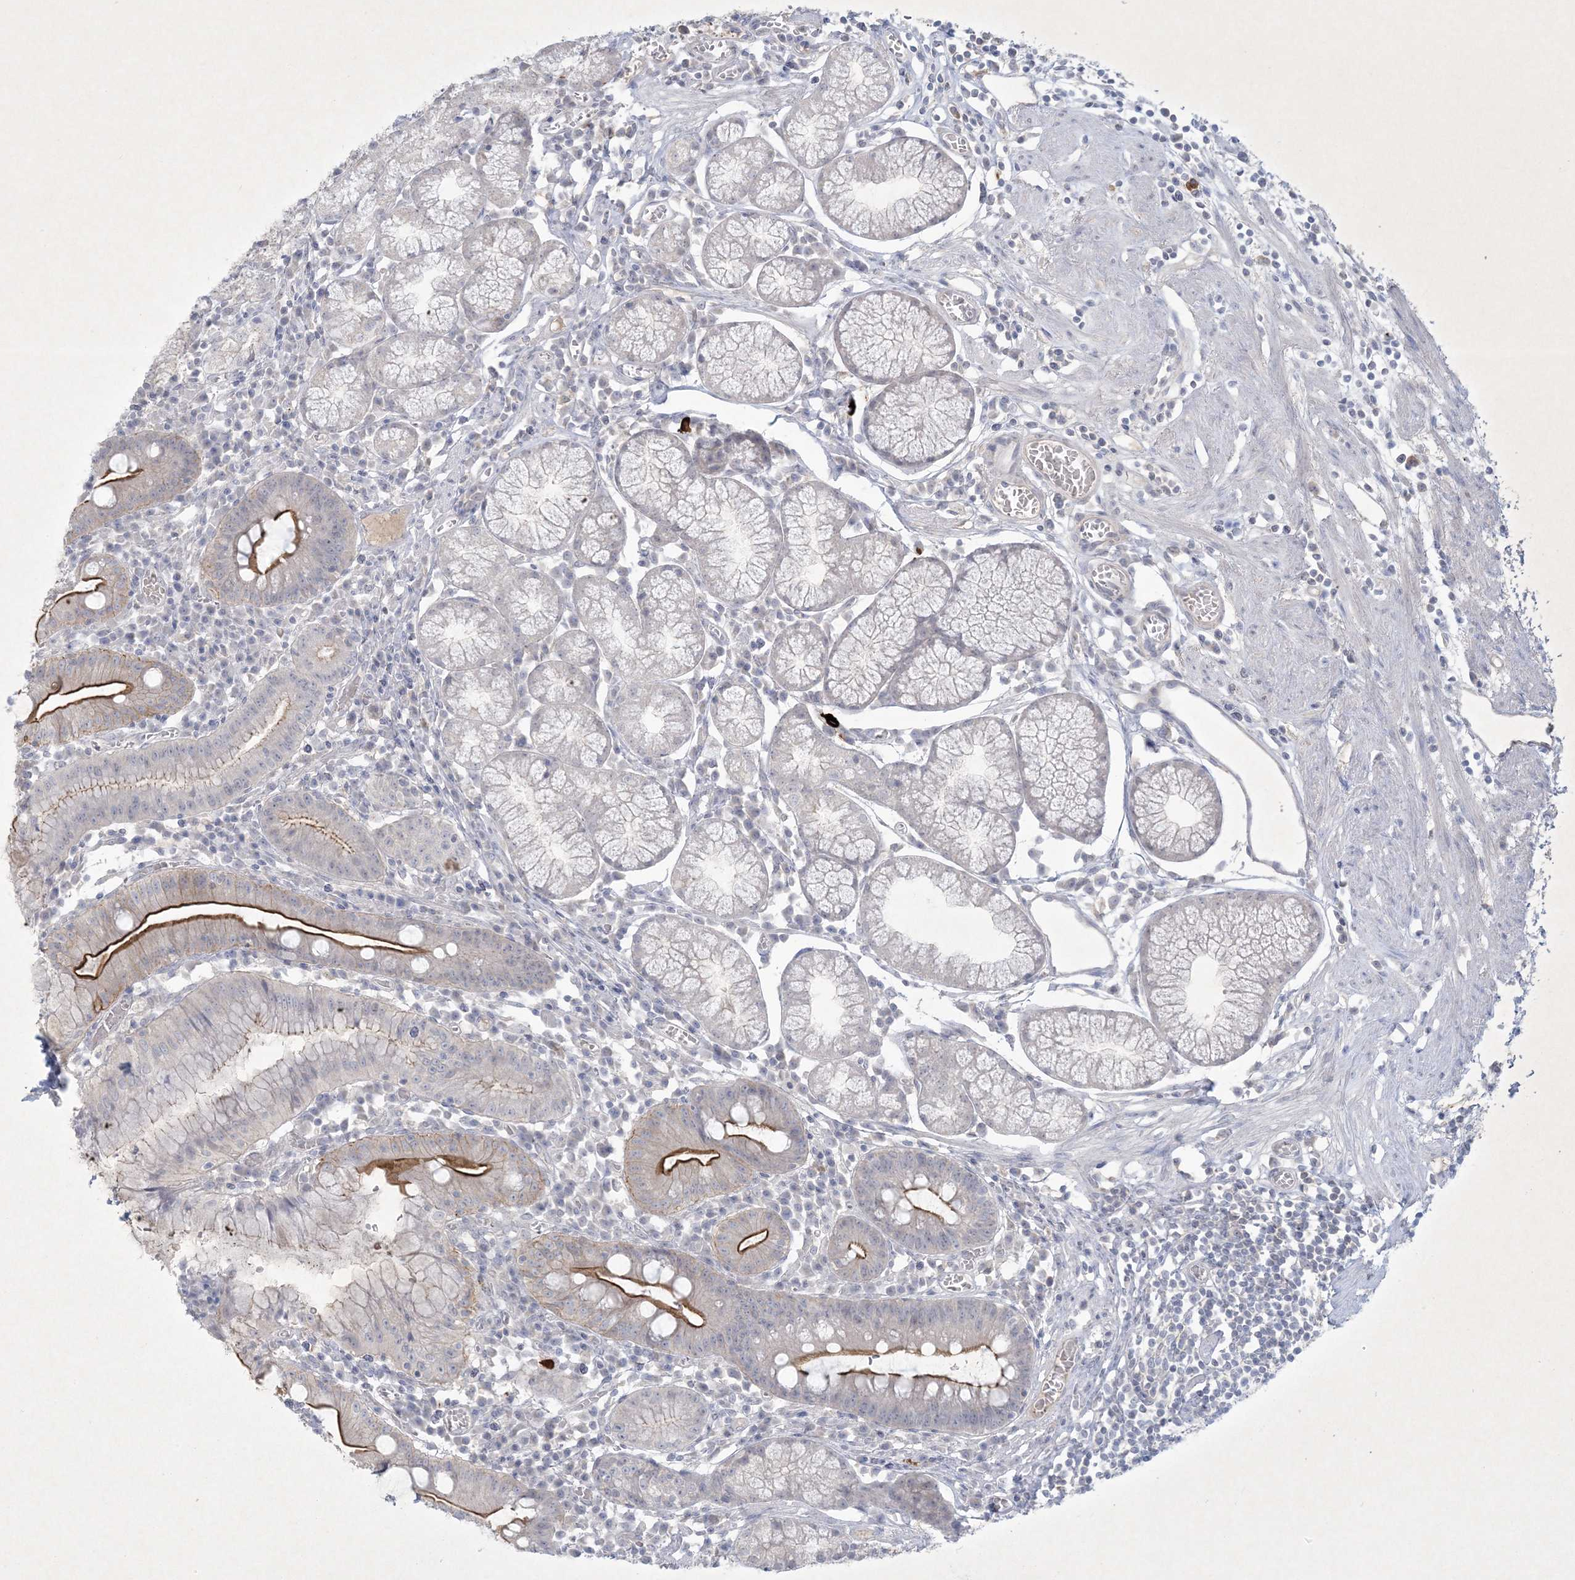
{"staining": {"intensity": "moderate", "quantity": "<25%", "location": "cytoplasmic/membranous"}, "tissue": "stomach", "cell_type": "Glandular cells", "image_type": "normal", "snomed": [{"axis": "morphology", "description": "Normal tissue, NOS"}, {"axis": "topography", "description": "Stomach"}], "caption": "A high-resolution histopathology image shows immunohistochemistry (IHC) staining of unremarkable stomach, which displays moderate cytoplasmic/membranous expression in about <25% of glandular cells.", "gene": "CCDC24", "patient": {"sex": "male", "age": 55}}